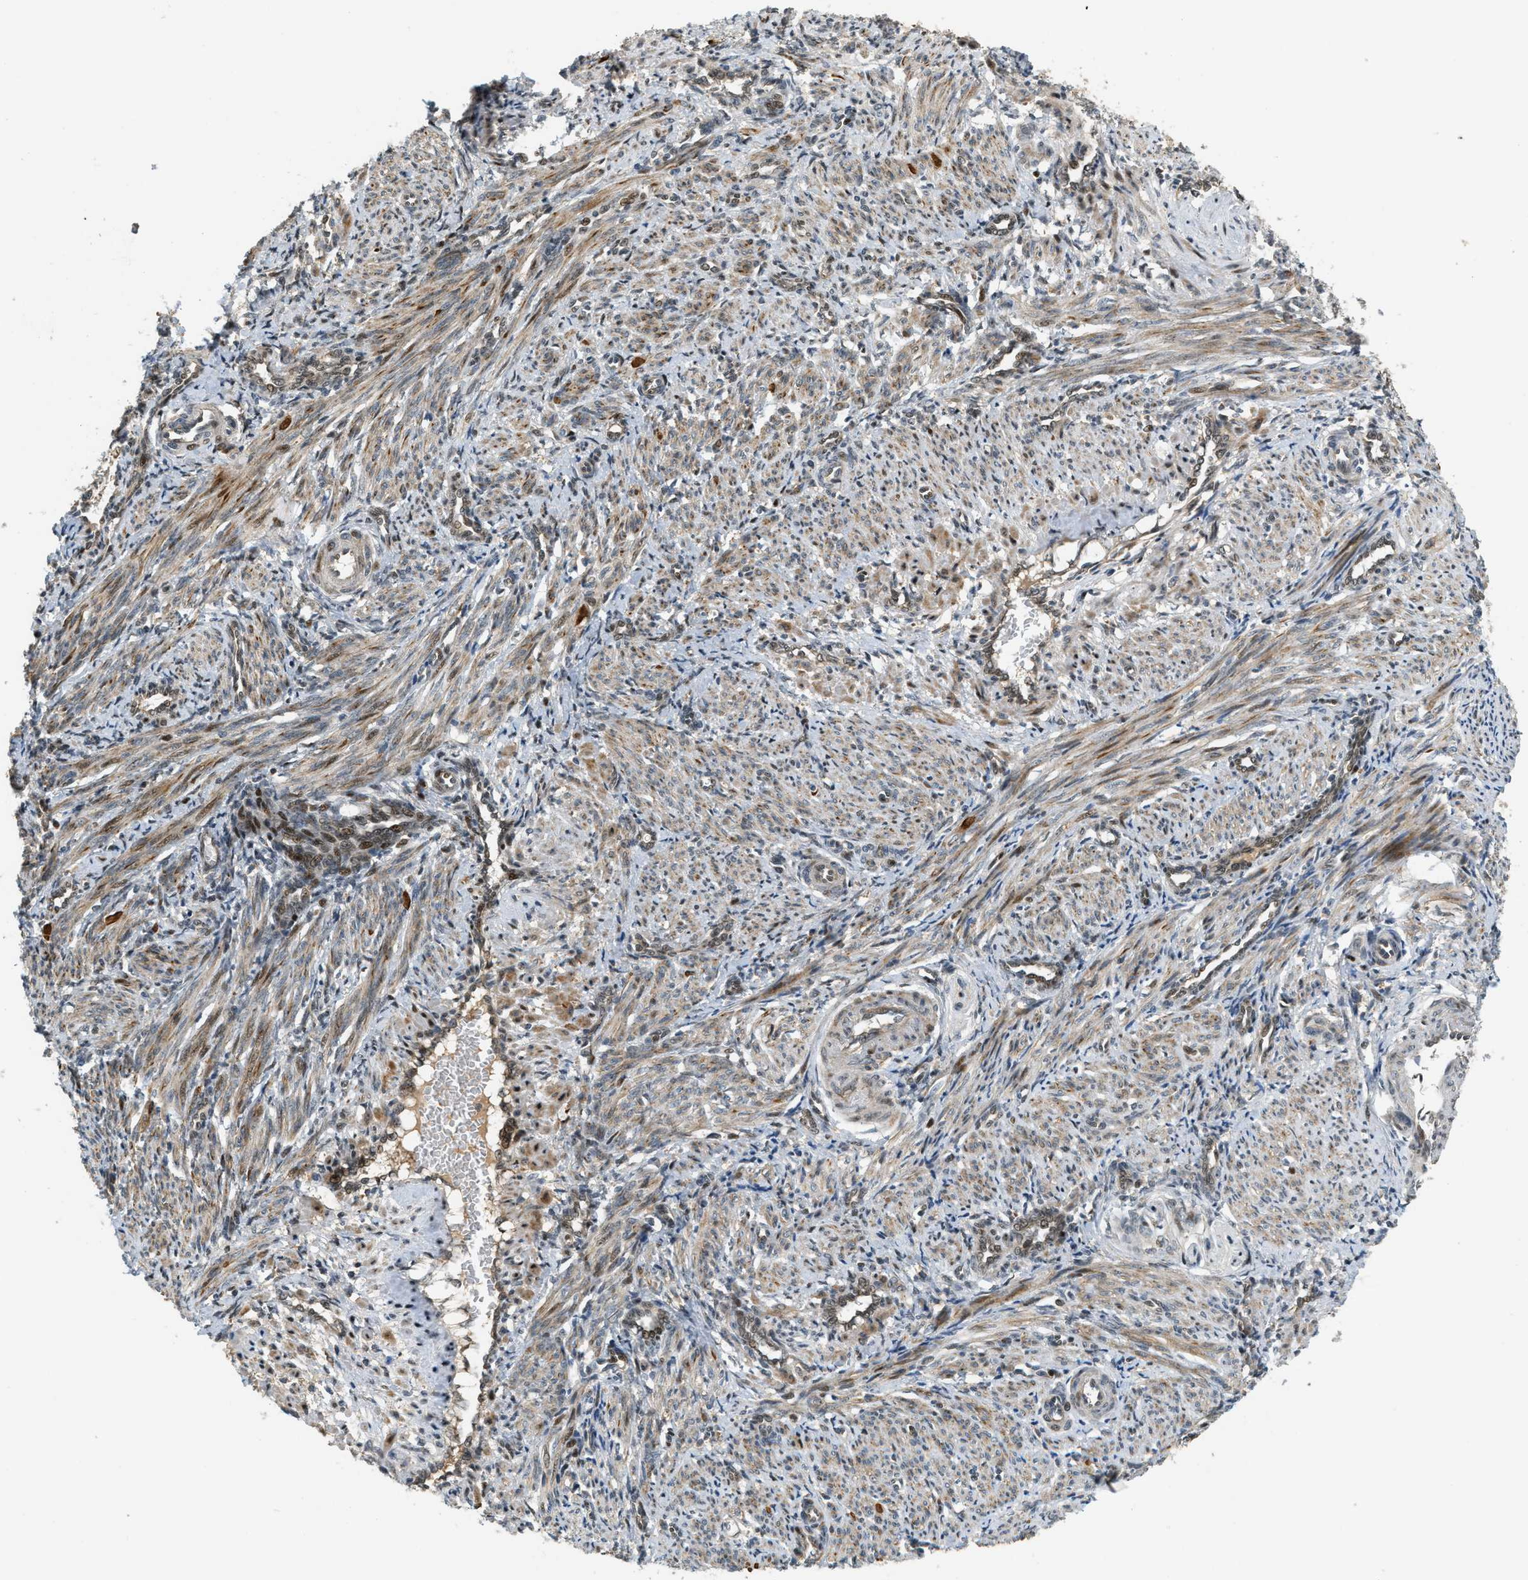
{"staining": {"intensity": "moderate", "quantity": "25%-75%", "location": "cytoplasmic/membranous"}, "tissue": "smooth muscle", "cell_type": "Smooth muscle cells", "image_type": "normal", "snomed": [{"axis": "morphology", "description": "Normal tissue, NOS"}, {"axis": "topography", "description": "Endometrium"}], "caption": "Moderate cytoplasmic/membranous expression is seen in approximately 25%-75% of smooth muscle cells in benign smooth muscle.", "gene": "TRAPPC14", "patient": {"sex": "female", "age": 33}}